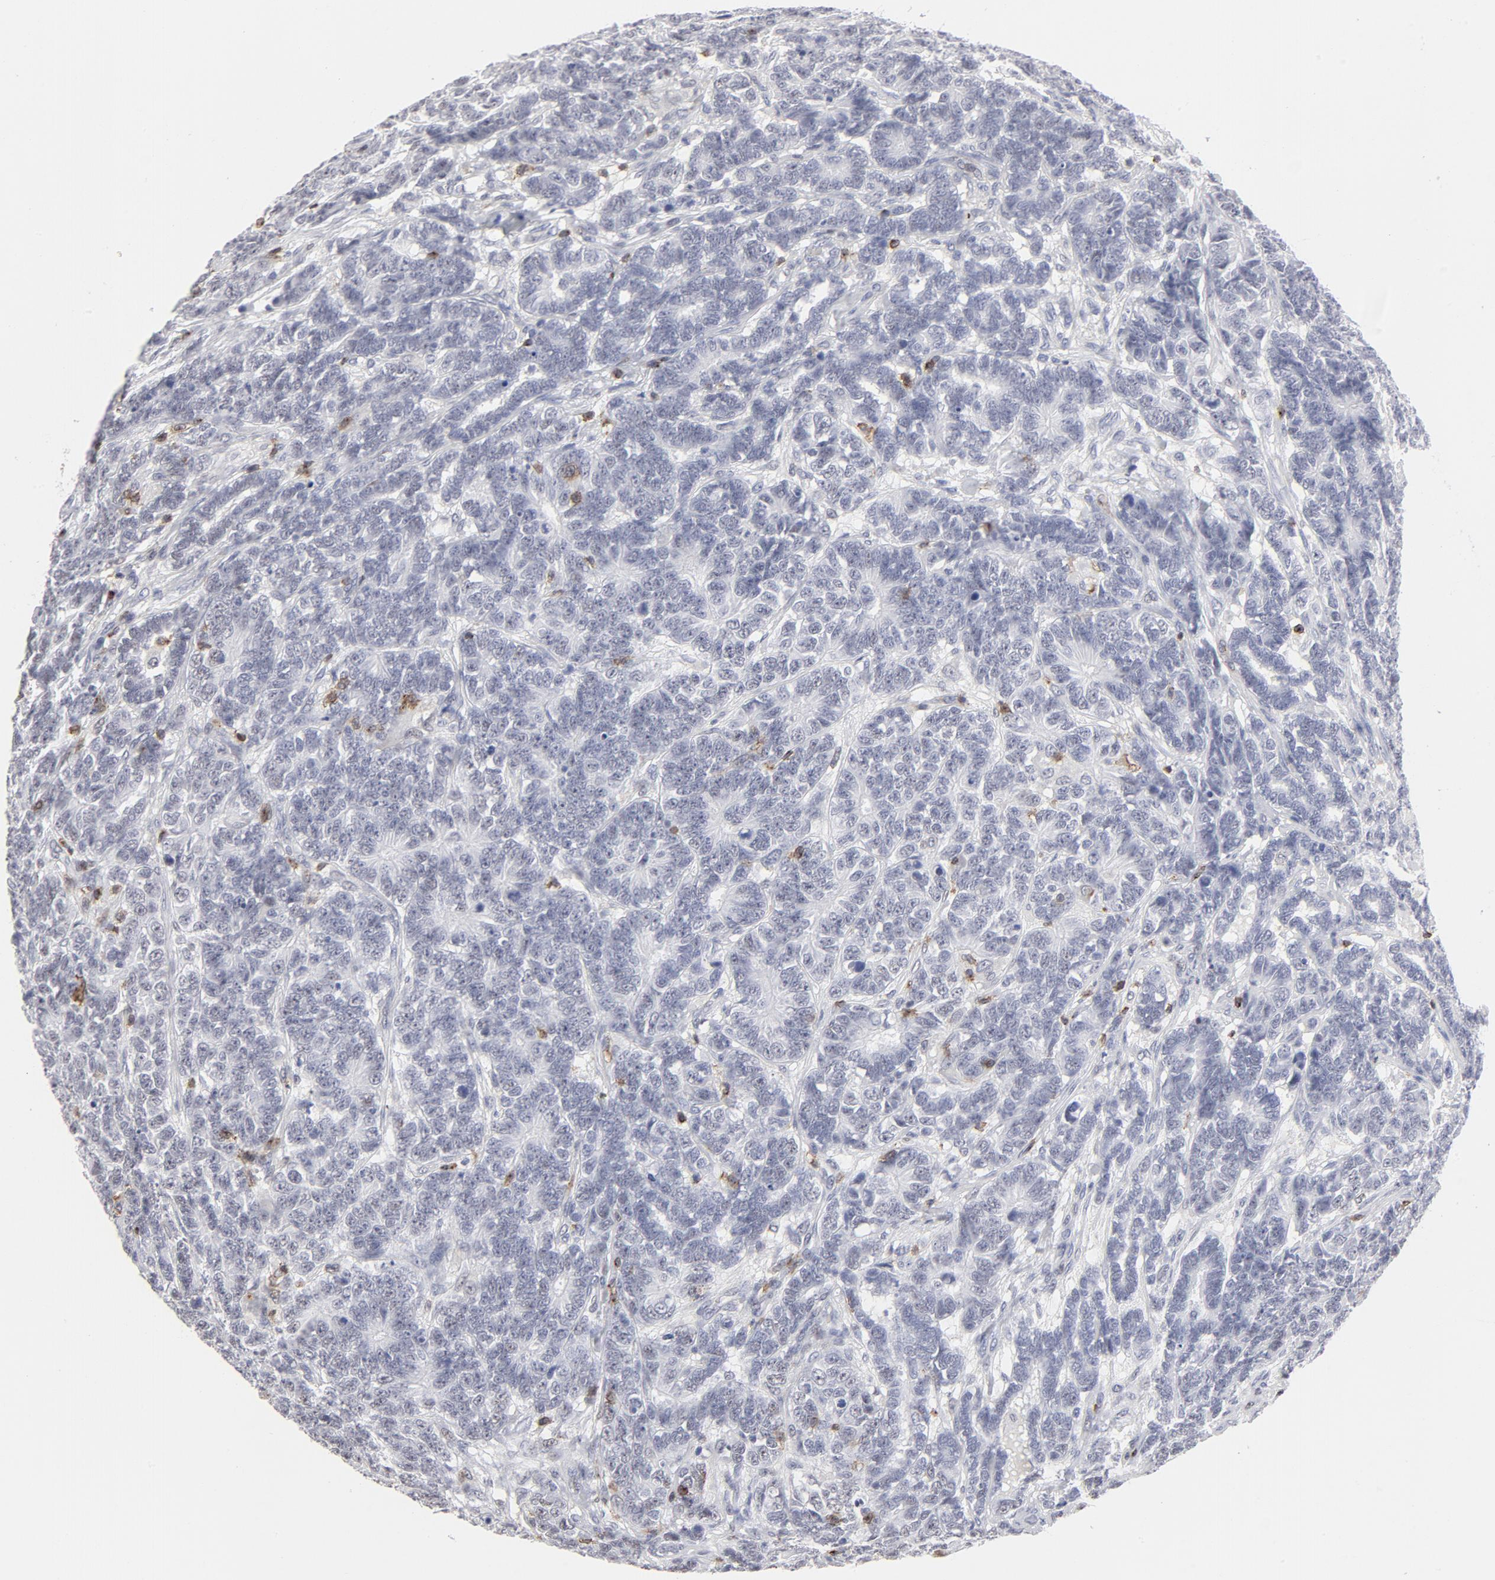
{"staining": {"intensity": "negative", "quantity": "none", "location": "none"}, "tissue": "testis cancer", "cell_type": "Tumor cells", "image_type": "cancer", "snomed": [{"axis": "morphology", "description": "Carcinoma, Embryonal, NOS"}, {"axis": "topography", "description": "Testis"}], "caption": "Immunohistochemistry (IHC) histopathology image of neoplastic tissue: human embryonal carcinoma (testis) stained with DAB (3,3'-diaminobenzidine) demonstrates no significant protein staining in tumor cells. (Immunohistochemistry, brightfield microscopy, high magnification).", "gene": "CD2", "patient": {"sex": "male", "age": 26}}